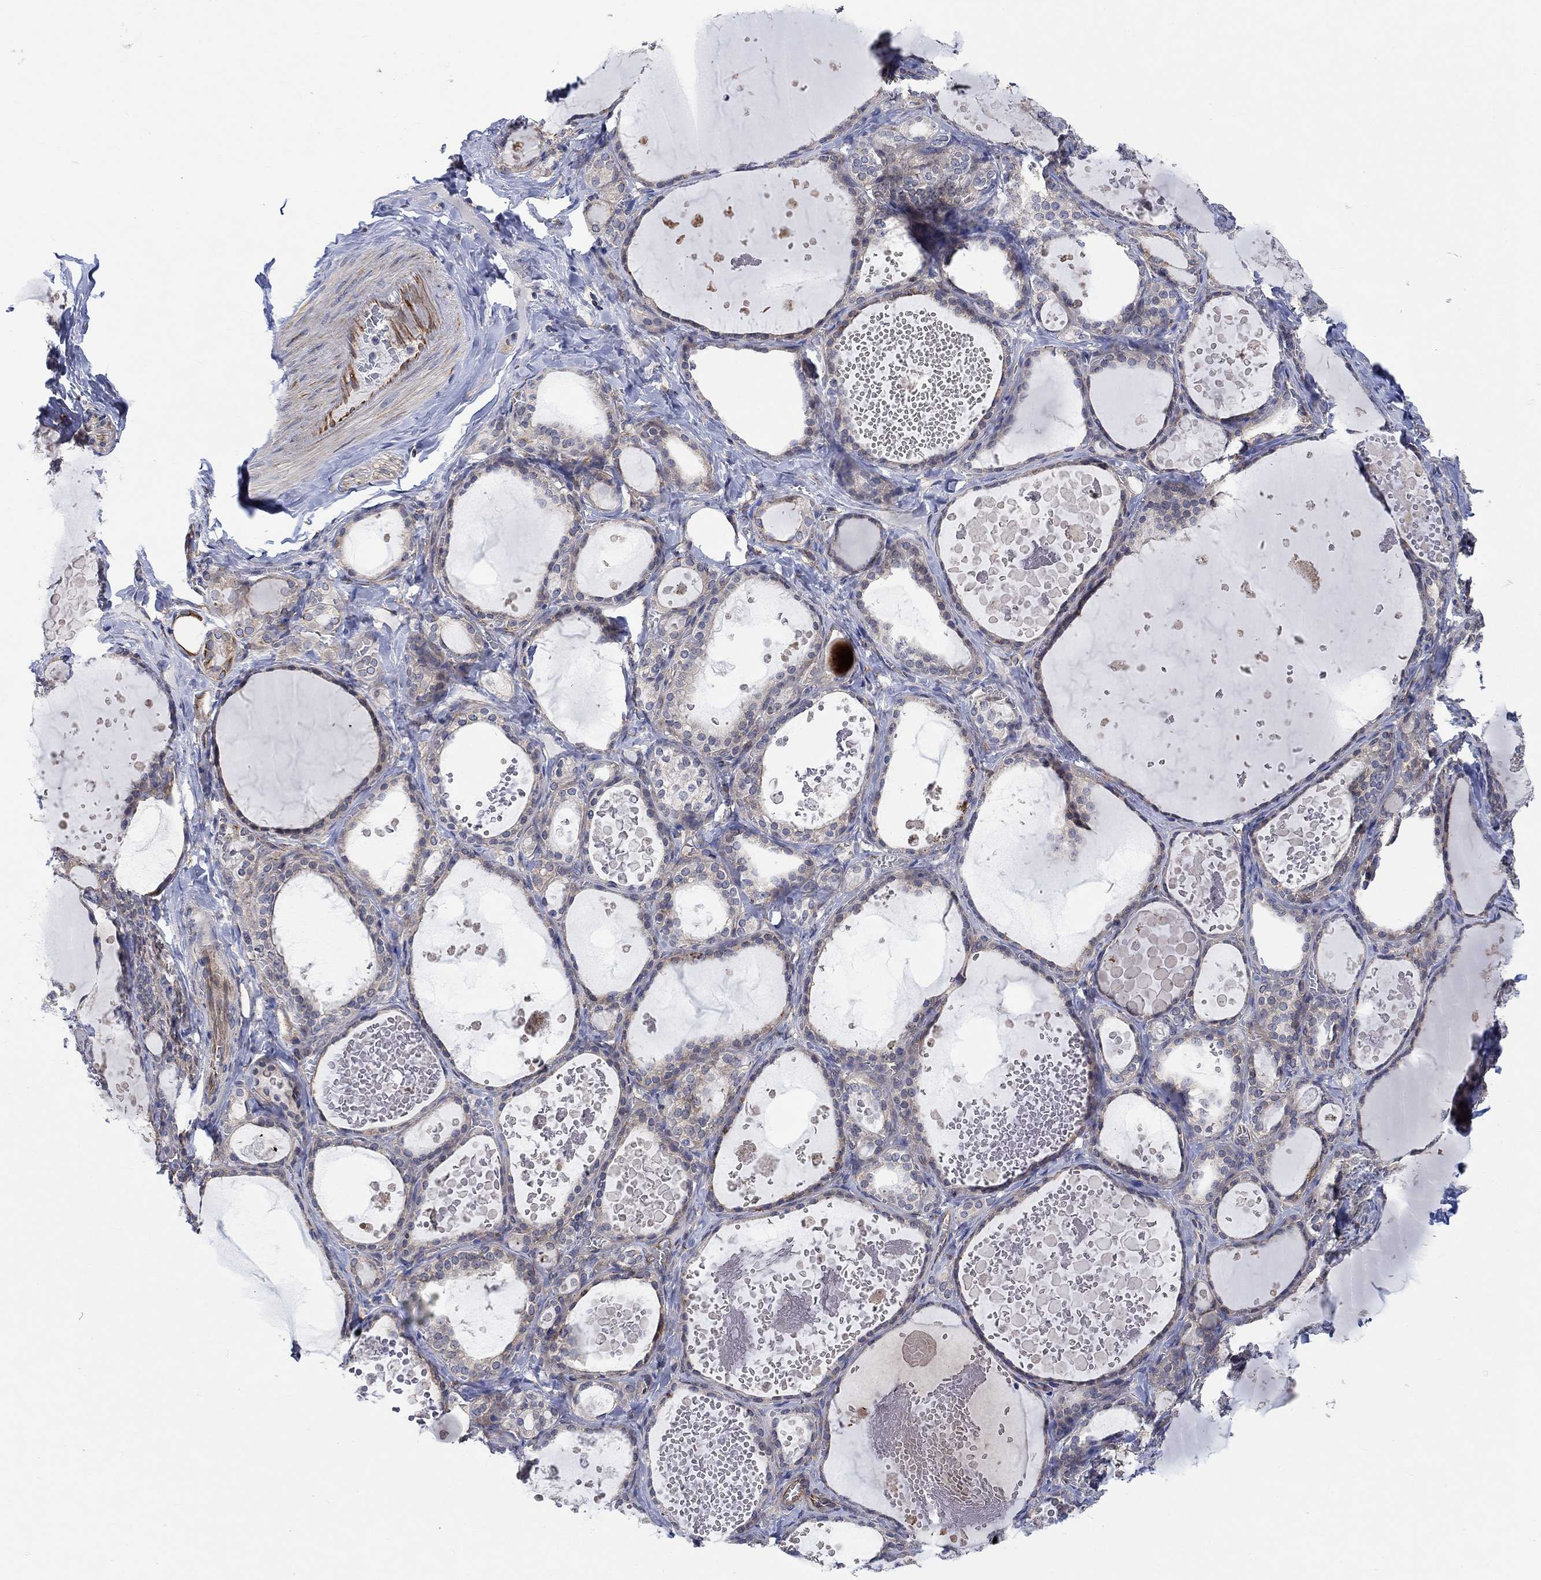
{"staining": {"intensity": "weak", "quantity": "25%-75%", "location": "cytoplasmic/membranous"}, "tissue": "thyroid gland", "cell_type": "Glandular cells", "image_type": "normal", "snomed": [{"axis": "morphology", "description": "Normal tissue, NOS"}, {"axis": "topography", "description": "Thyroid gland"}], "caption": "Immunohistochemistry (DAB) staining of normal human thyroid gland reveals weak cytoplasmic/membranous protein staining in about 25%-75% of glandular cells.", "gene": "CAMK1D", "patient": {"sex": "female", "age": 56}}